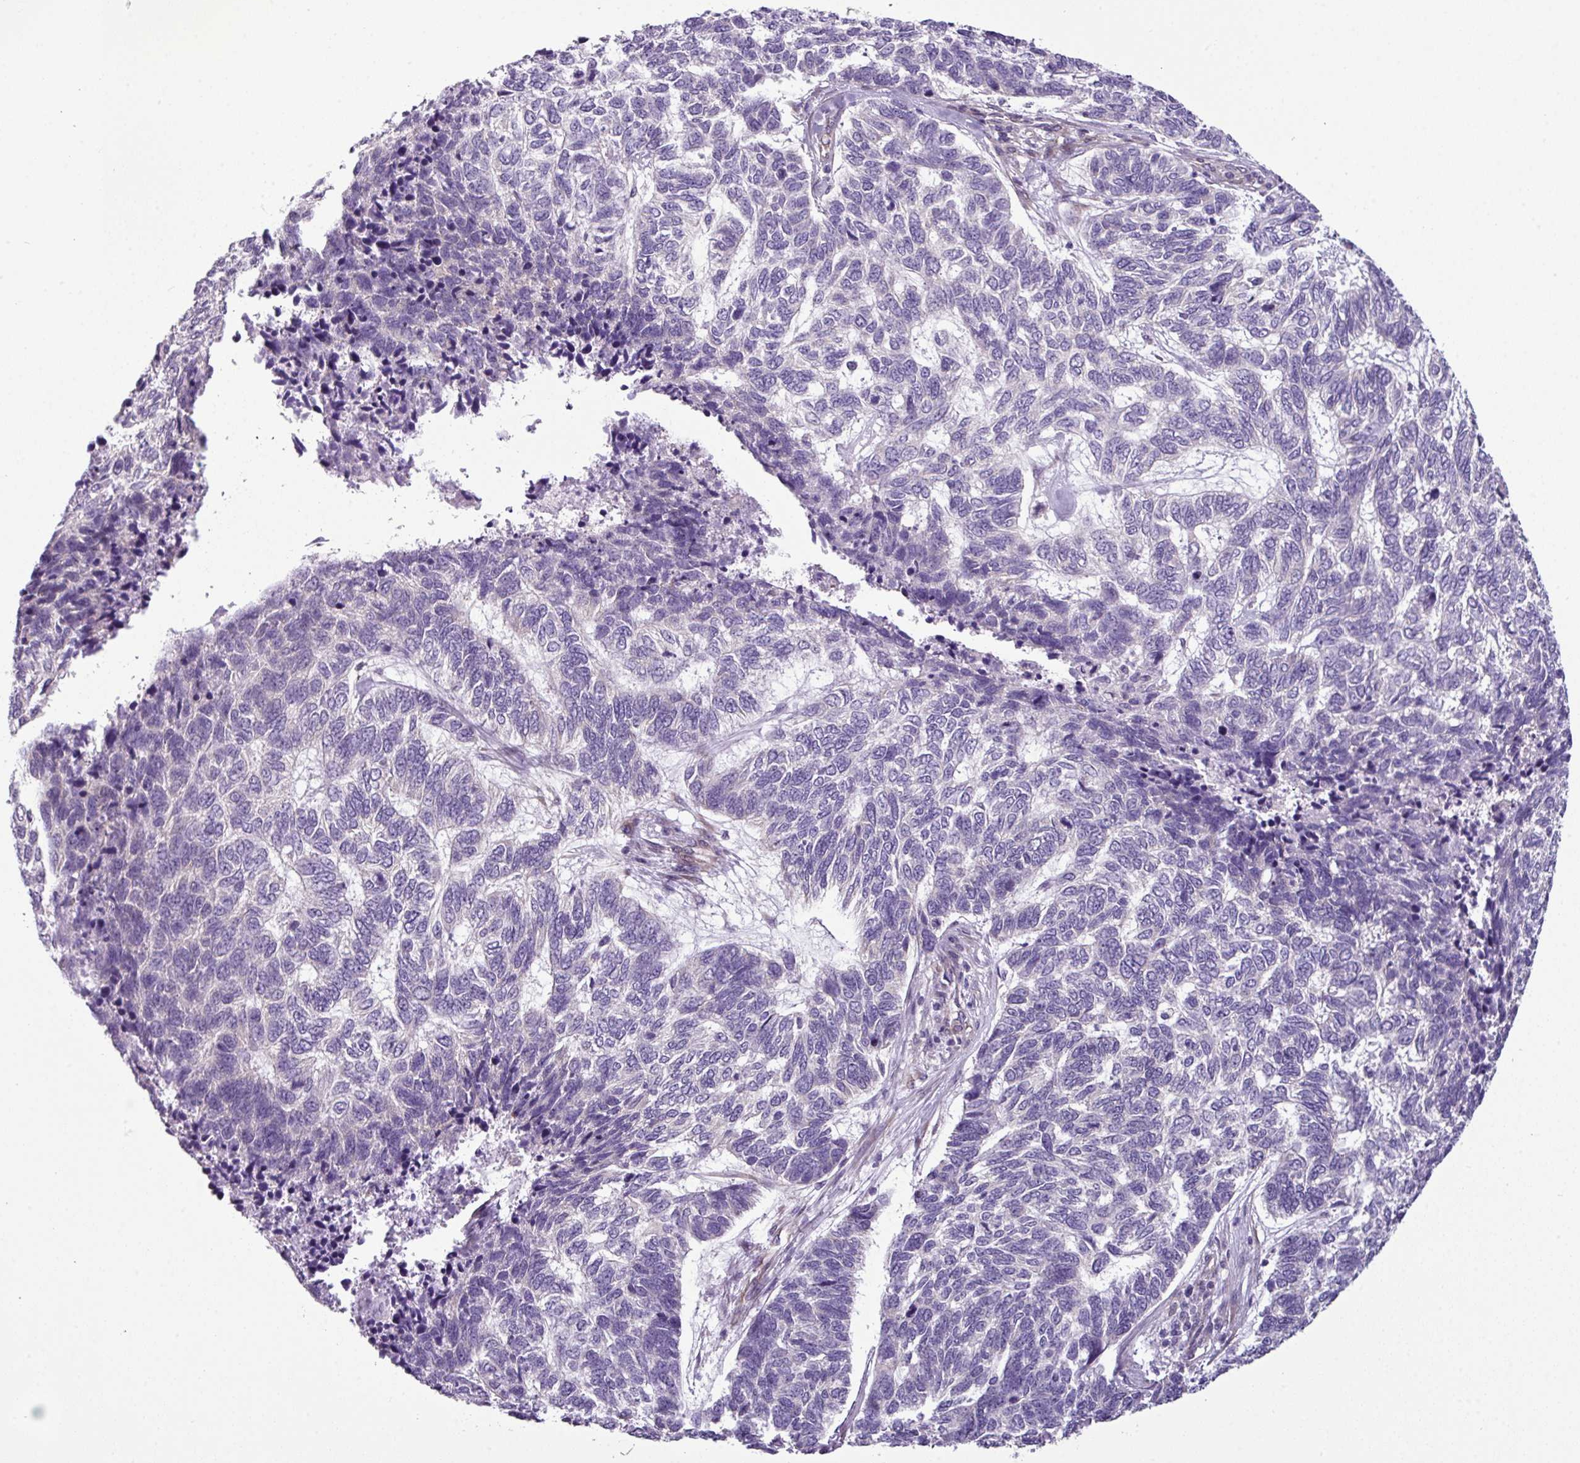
{"staining": {"intensity": "negative", "quantity": "none", "location": "none"}, "tissue": "skin cancer", "cell_type": "Tumor cells", "image_type": "cancer", "snomed": [{"axis": "morphology", "description": "Basal cell carcinoma"}, {"axis": "topography", "description": "Skin"}], "caption": "Protein analysis of skin cancer shows no significant positivity in tumor cells. (DAB (3,3'-diaminobenzidine) immunohistochemistry visualized using brightfield microscopy, high magnification).", "gene": "TOR1AIP2", "patient": {"sex": "female", "age": 65}}